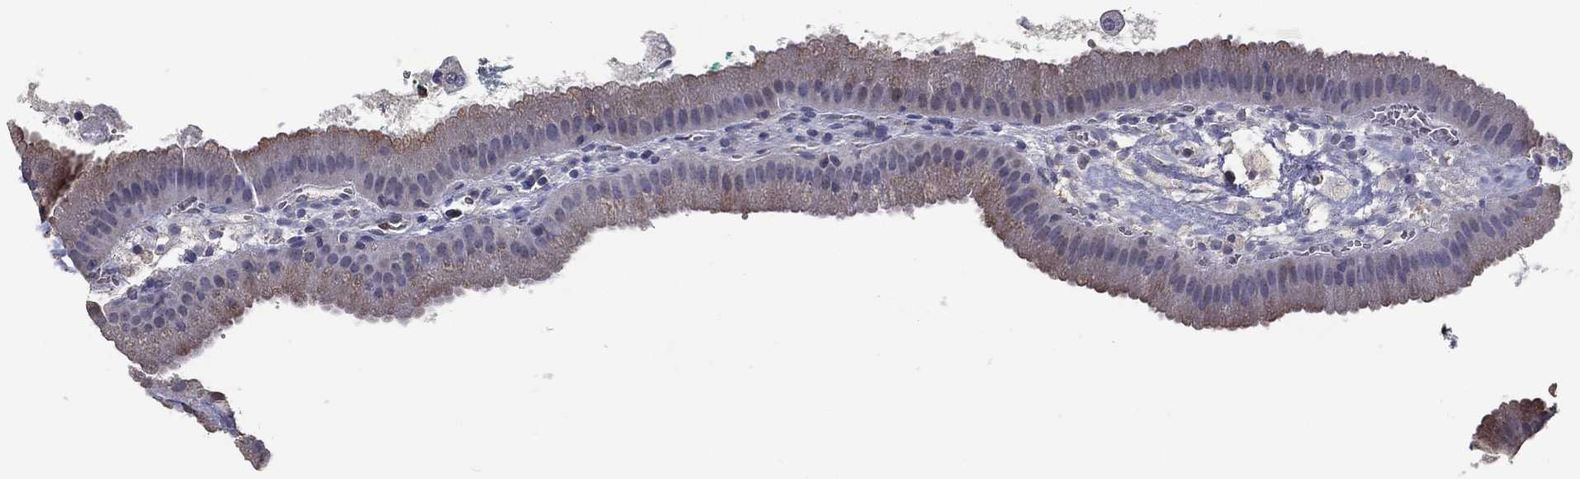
{"staining": {"intensity": "weak", "quantity": "25%-75%", "location": "cytoplasmic/membranous"}, "tissue": "gallbladder", "cell_type": "Glandular cells", "image_type": "normal", "snomed": [{"axis": "morphology", "description": "Normal tissue, NOS"}, {"axis": "topography", "description": "Gallbladder"}], "caption": "IHC (DAB) staining of unremarkable human gallbladder shows weak cytoplasmic/membranous protein staining in about 25%-75% of glandular cells. The staining is performed using DAB (3,3'-diaminobenzidine) brown chromogen to label protein expression. The nuclei are counter-stained blue using hematoxylin.", "gene": "GPR183", "patient": {"sex": "male", "age": 67}}